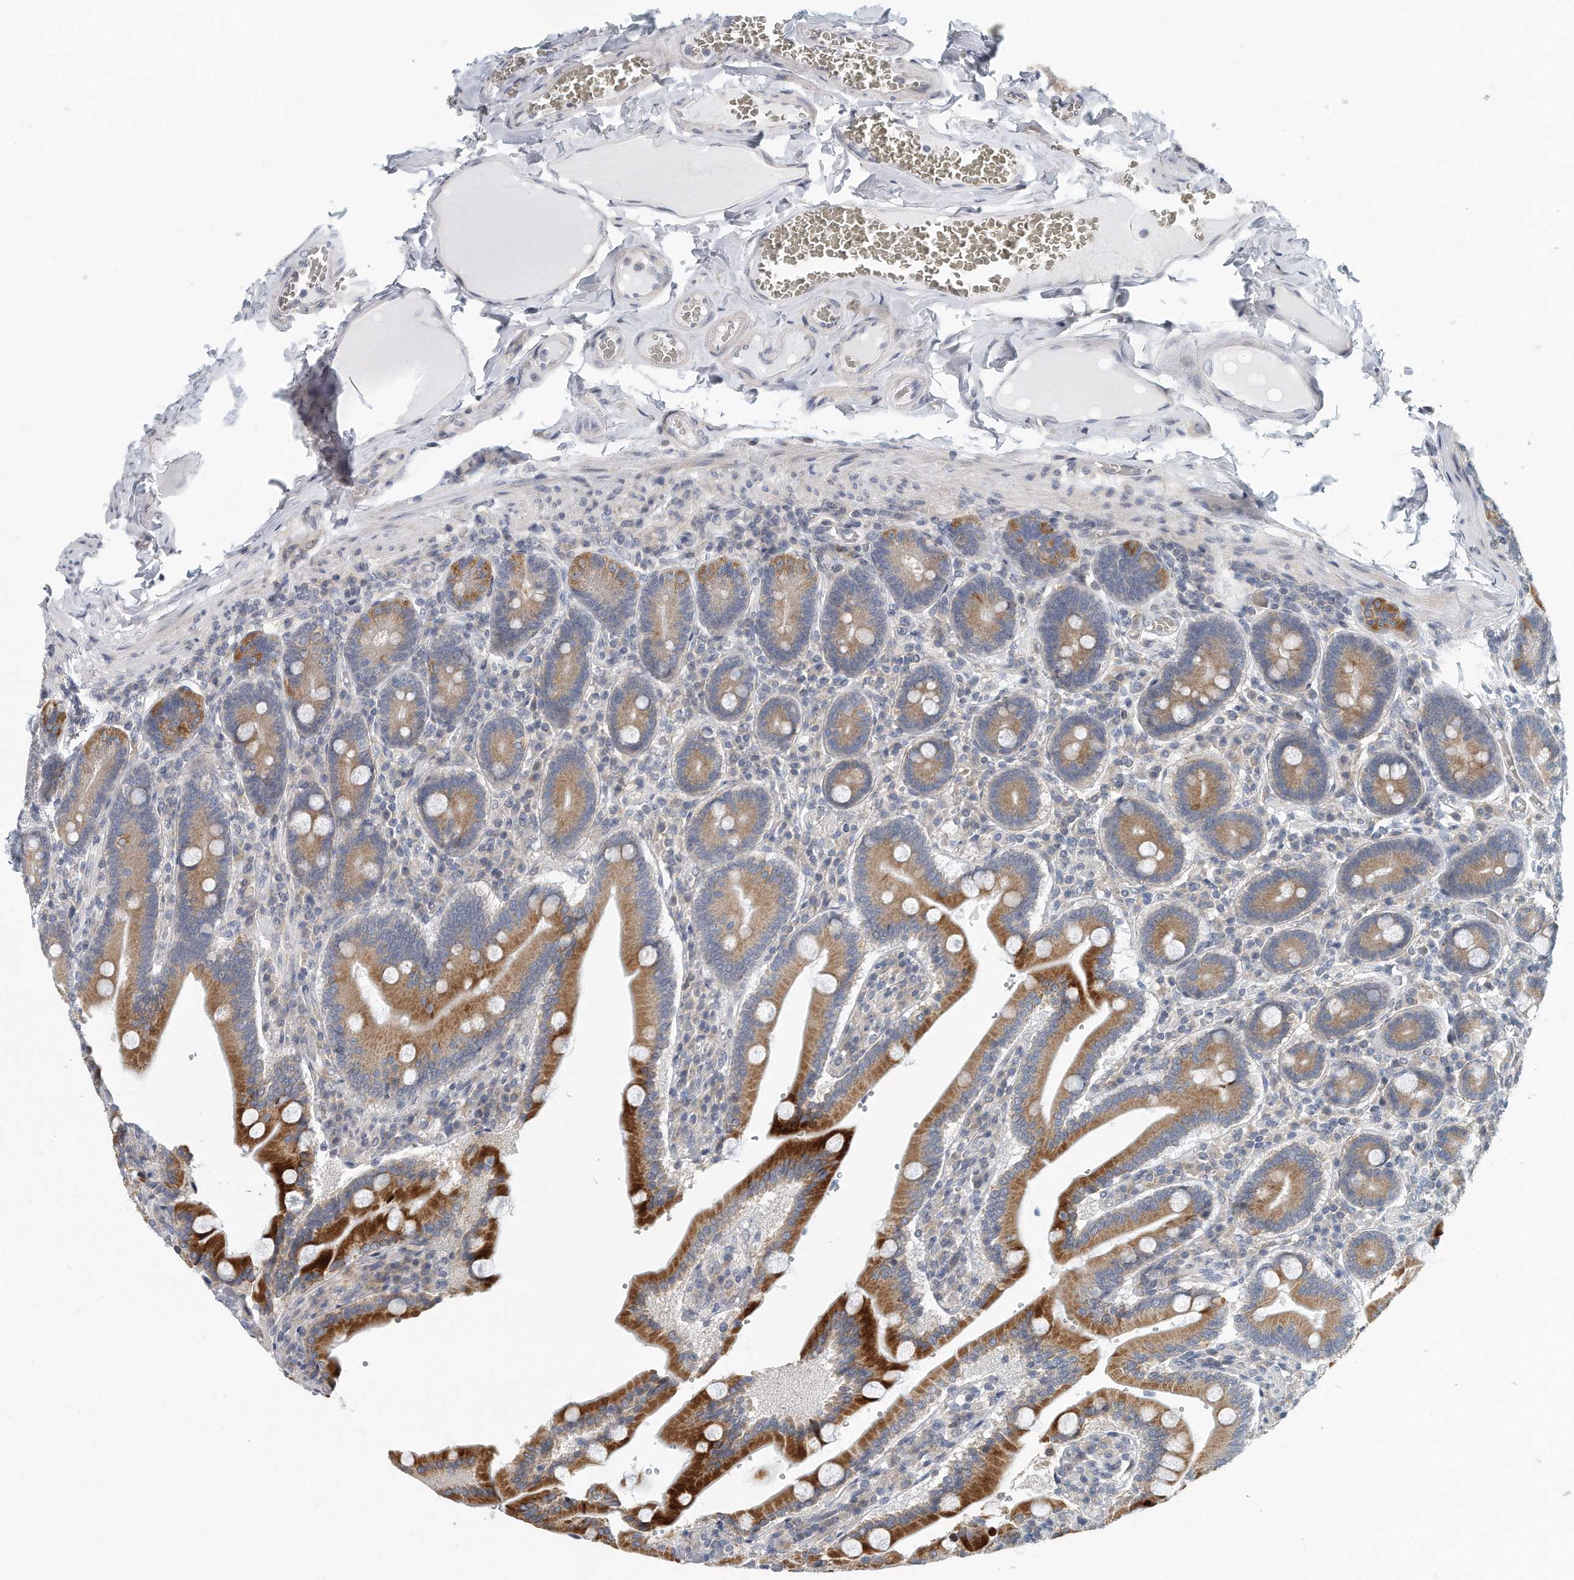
{"staining": {"intensity": "strong", "quantity": ">75%", "location": "cytoplasmic/membranous"}, "tissue": "duodenum", "cell_type": "Glandular cells", "image_type": "normal", "snomed": [{"axis": "morphology", "description": "Normal tissue, NOS"}, {"axis": "topography", "description": "Duodenum"}], "caption": "Immunohistochemical staining of normal human duodenum exhibits high levels of strong cytoplasmic/membranous staining in about >75% of glandular cells.", "gene": "VLDLR", "patient": {"sex": "female", "age": 62}}